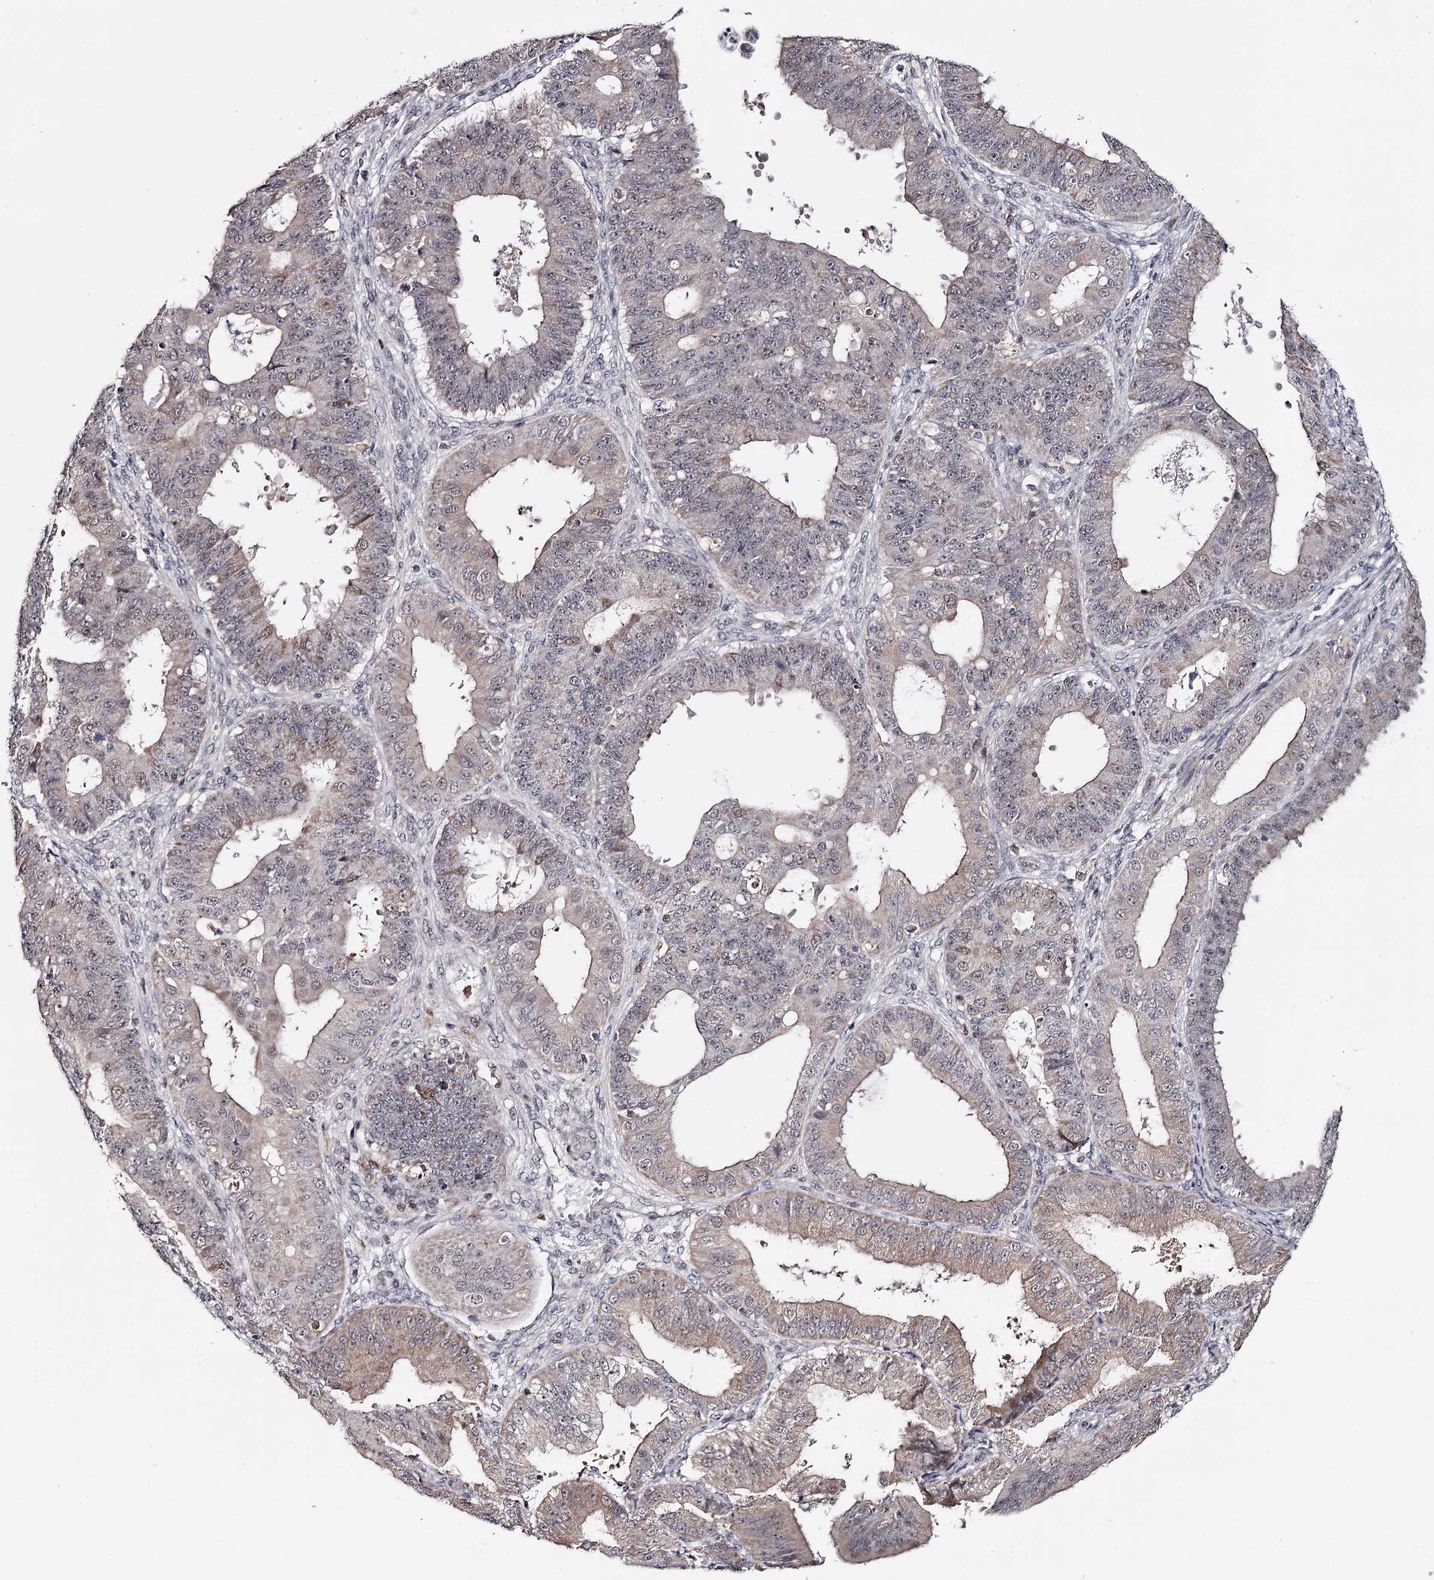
{"staining": {"intensity": "weak", "quantity": ">75%", "location": "cytoplasmic/membranous,nuclear"}, "tissue": "ovarian cancer", "cell_type": "Tumor cells", "image_type": "cancer", "snomed": [{"axis": "morphology", "description": "Carcinoma, endometroid"}, {"axis": "topography", "description": "Appendix"}, {"axis": "topography", "description": "Ovary"}], "caption": "IHC histopathology image of human ovarian cancer stained for a protein (brown), which displays low levels of weak cytoplasmic/membranous and nuclear positivity in approximately >75% of tumor cells.", "gene": "GTSF1", "patient": {"sex": "female", "age": 42}}